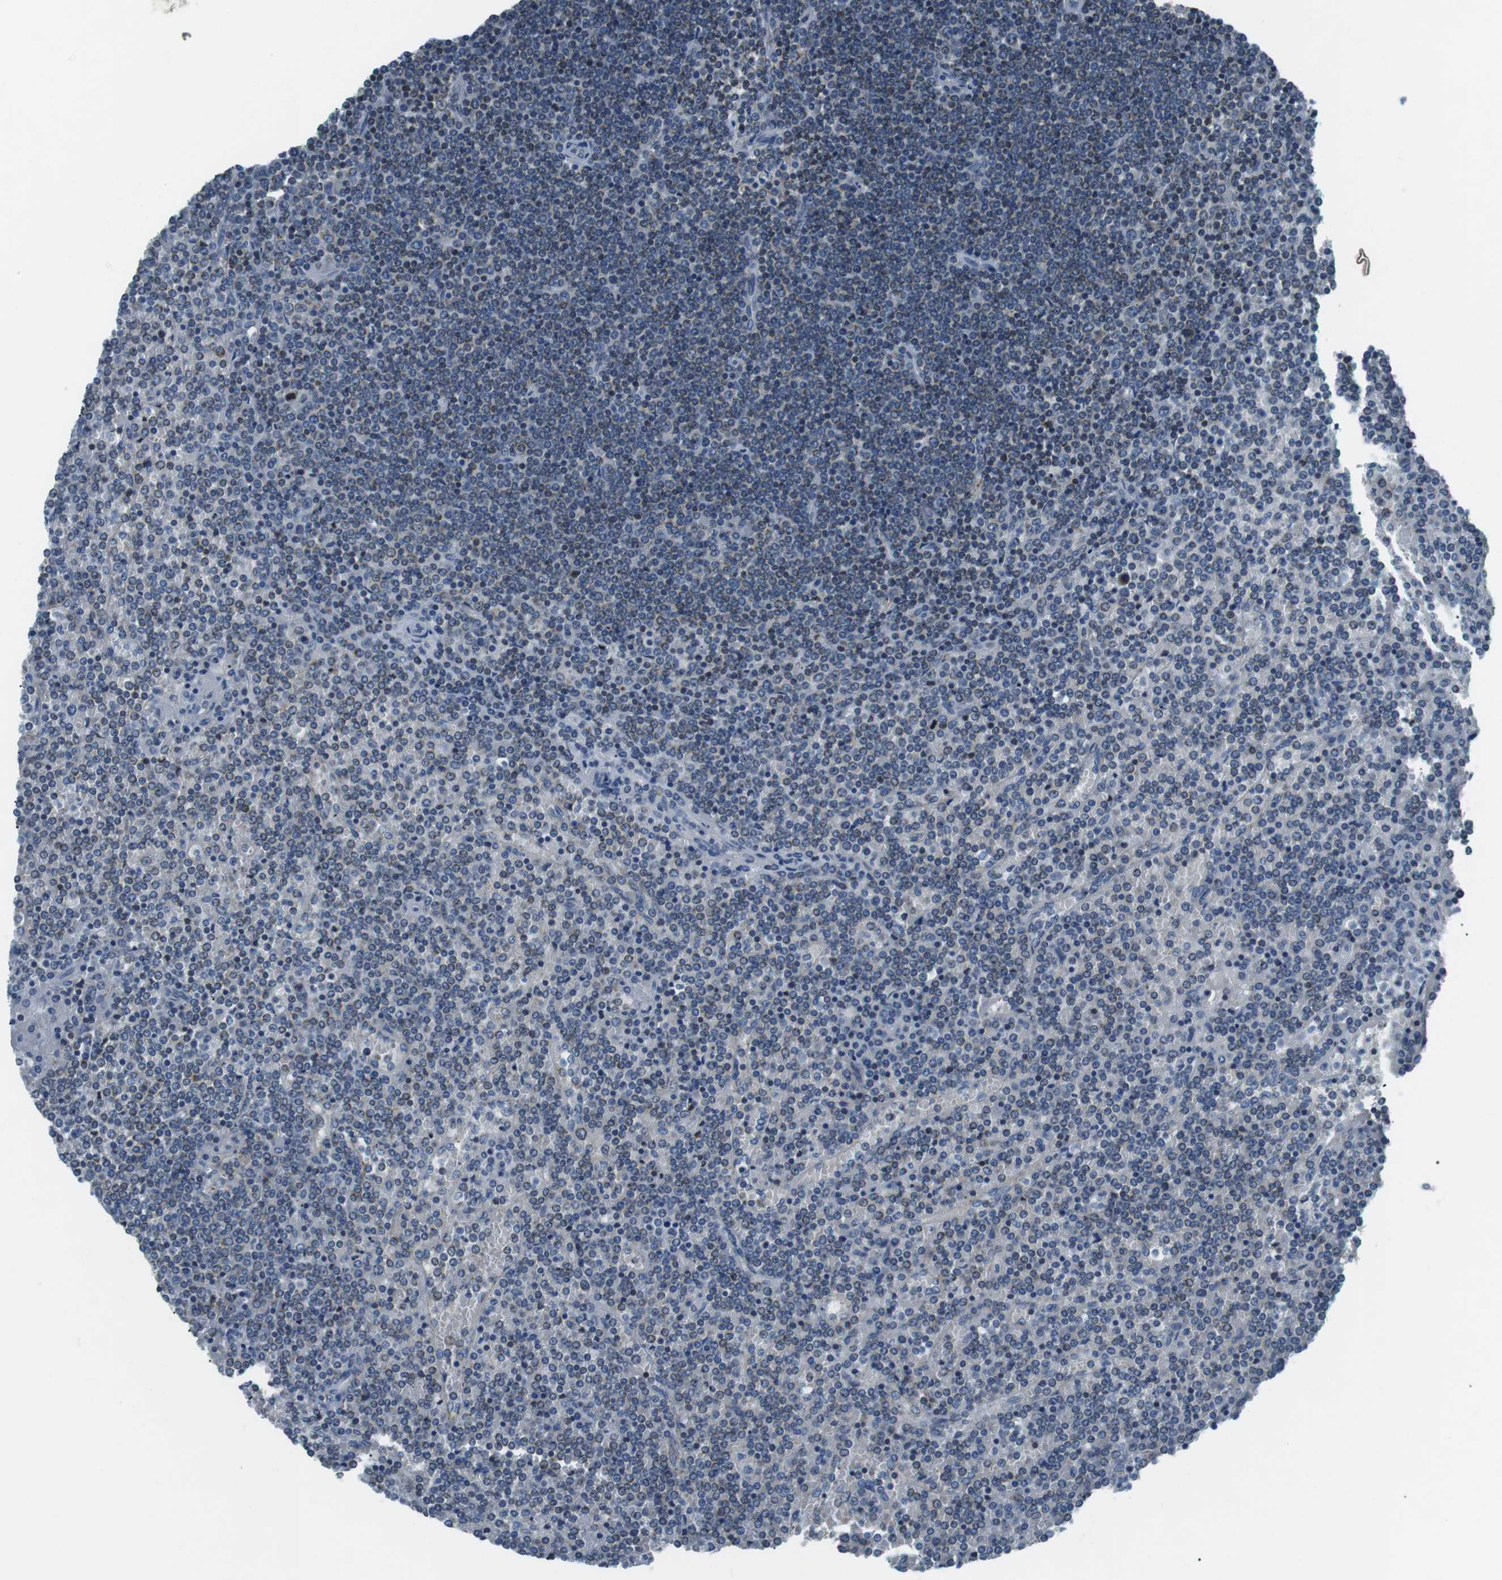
{"staining": {"intensity": "negative", "quantity": "none", "location": "none"}, "tissue": "lymphoma", "cell_type": "Tumor cells", "image_type": "cancer", "snomed": [{"axis": "morphology", "description": "Malignant lymphoma, non-Hodgkin's type, Low grade"}, {"axis": "topography", "description": "Spleen"}], "caption": "There is no significant staining in tumor cells of low-grade malignant lymphoma, non-Hodgkin's type.", "gene": "FAM3B", "patient": {"sex": "female", "age": 19}}